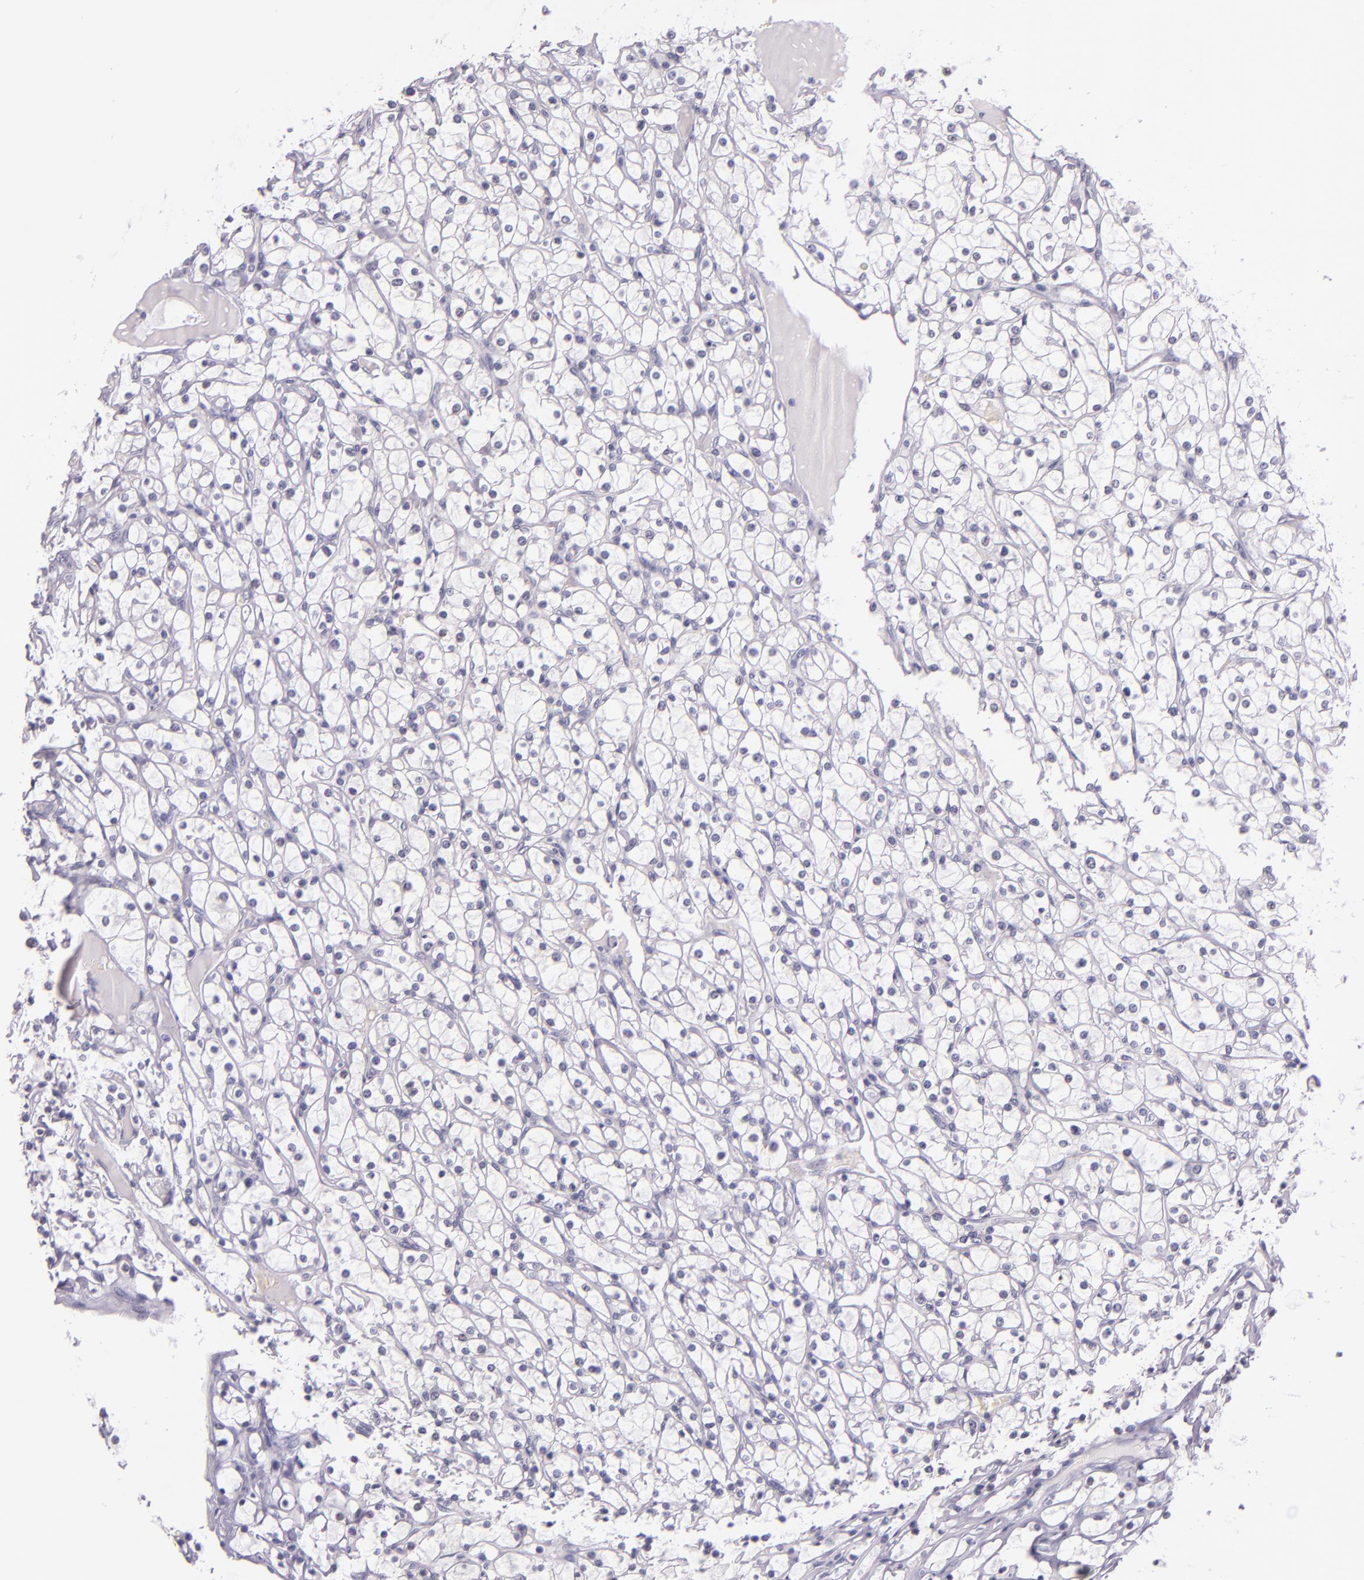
{"staining": {"intensity": "negative", "quantity": "none", "location": "none"}, "tissue": "renal cancer", "cell_type": "Tumor cells", "image_type": "cancer", "snomed": [{"axis": "morphology", "description": "Adenocarcinoma, NOS"}, {"axis": "topography", "description": "Kidney"}], "caption": "Immunohistochemistry image of neoplastic tissue: human adenocarcinoma (renal) stained with DAB (3,3'-diaminobenzidine) shows no significant protein positivity in tumor cells.", "gene": "HSP90AA1", "patient": {"sex": "female", "age": 73}}